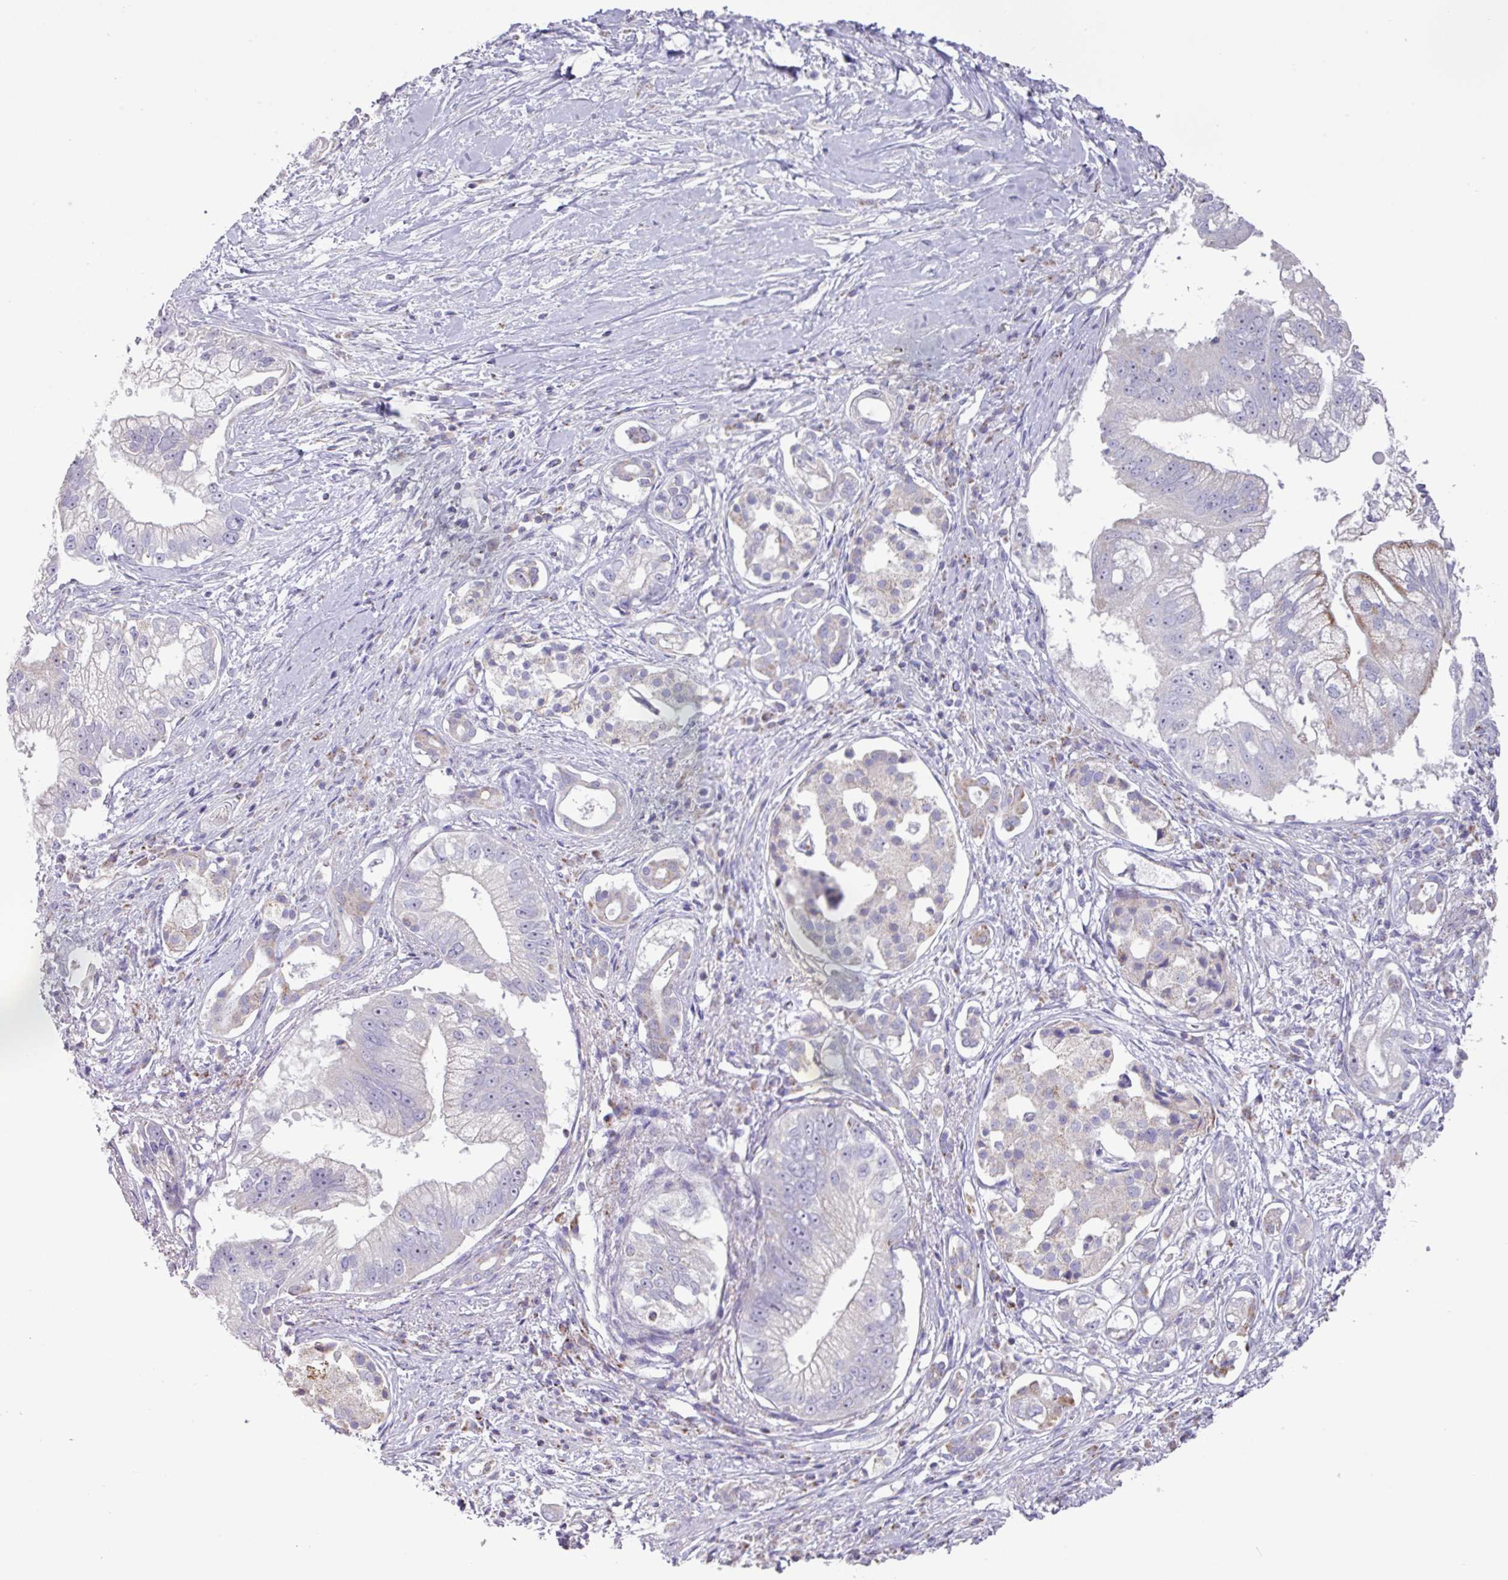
{"staining": {"intensity": "weak", "quantity": "<25%", "location": "cytoplasmic/membranous"}, "tissue": "pancreatic cancer", "cell_type": "Tumor cells", "image_type": "cancer", "snomed": [{"axis": "morphology", "description": "Adenocarcinoma, NOS"}, {"axis": "topography", "description": "Pancreas"}], "caption": "Immunohistochemistry (IHC) of pancreatic adenocarcinoma demonstrates no expression in tumor cells. (Stains: DAB (3,3'-diaminobenzidine) immunohistochemistry (IHC) with hematoxylin counter stain, Microscopy: brightfield microscopy at high magnification).", "gene": "MT-ND4", "patient": {"sex": "male", "age": 70}}